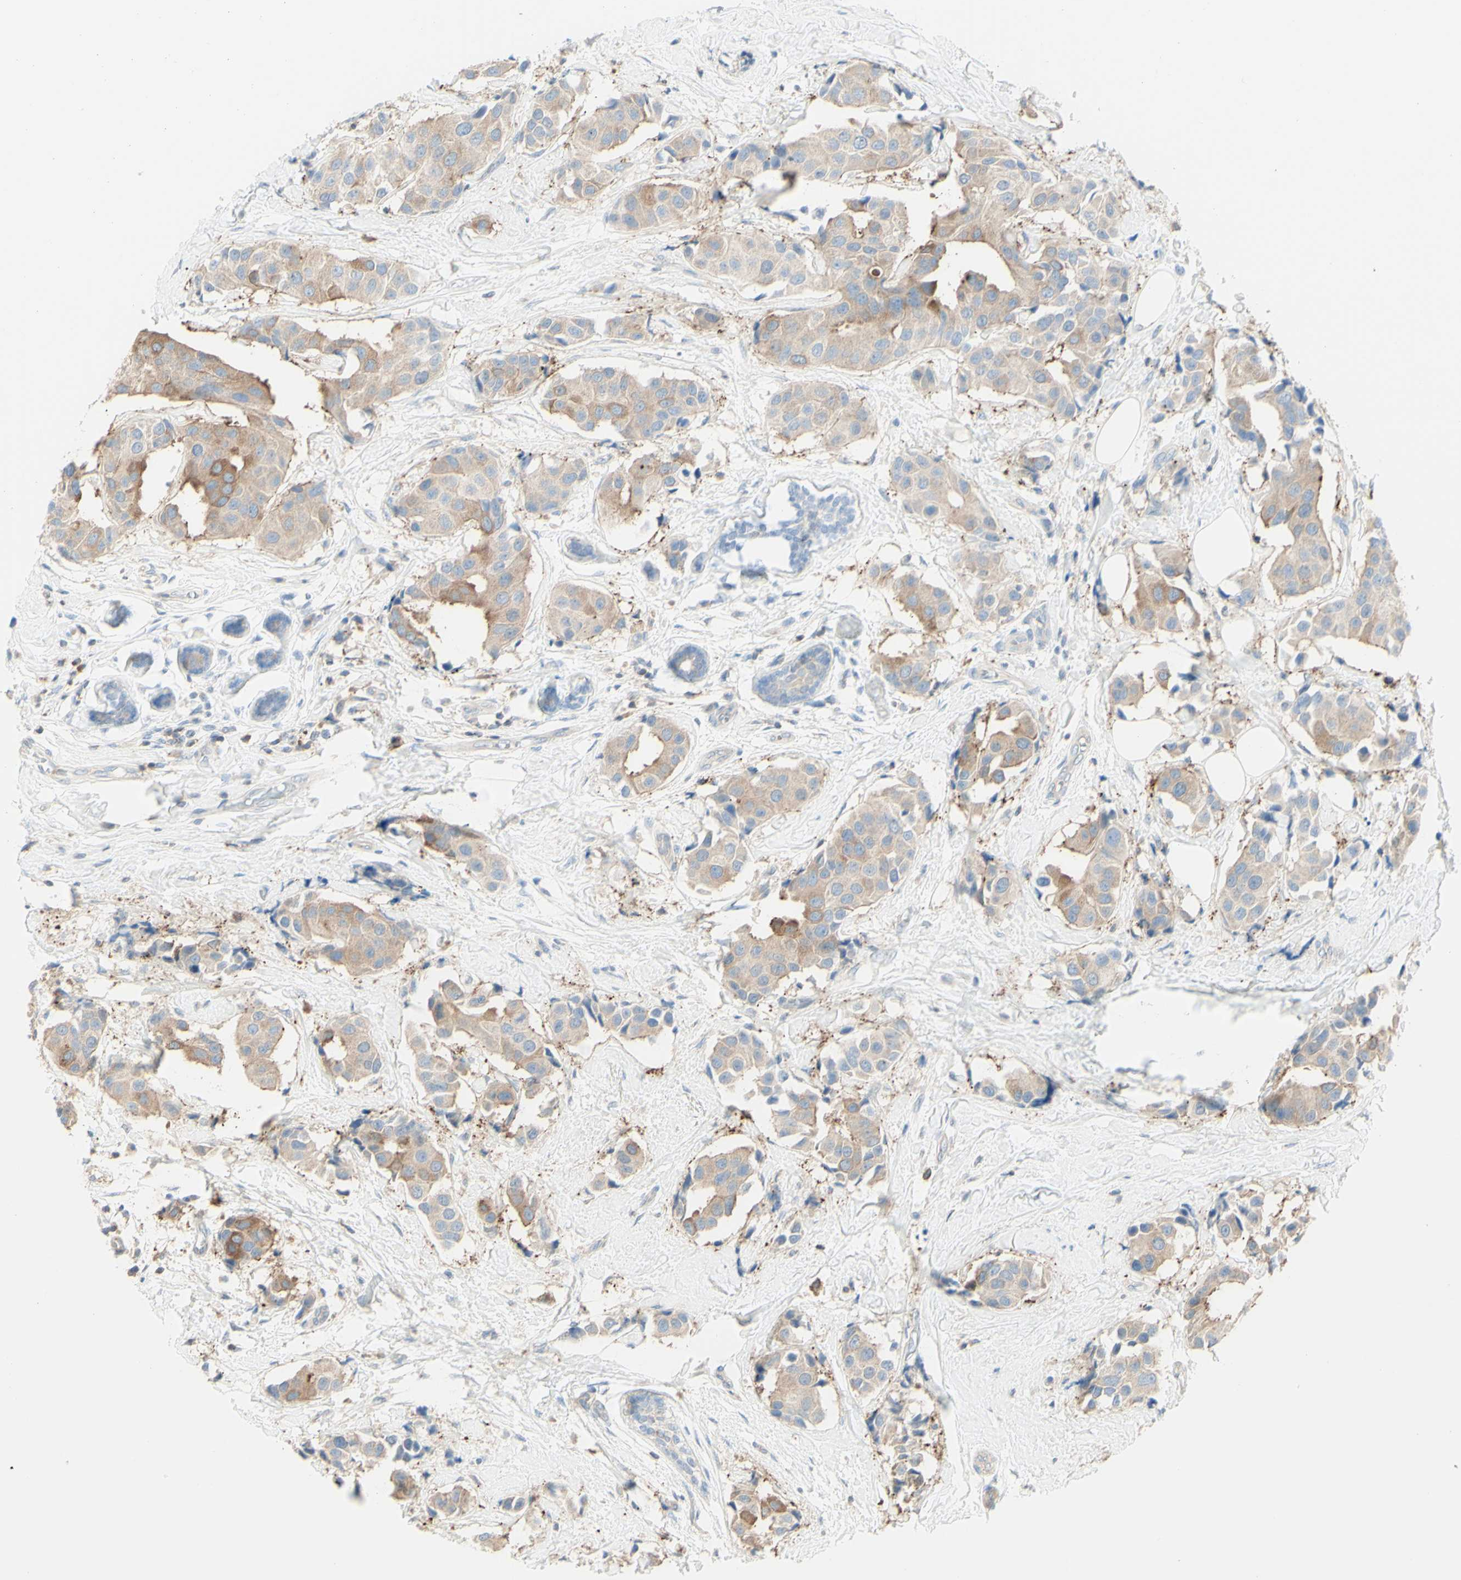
{"staining": {"intensity": "moderate", "quantity": ">75%", "location": "cytoplasmic/membranous"}, "tissue": "breast cancer", "cell_type": "Tumor cells", "image_type": "cancer", "snomed": [{"axis": "morphology", "description": "Normal tissue, NOS"}, {"axis": "morphology", "description": "Duct carcinoma"}, {"axis": "topography", "description": "Breast"}], "caption": "Protein analysis of breast cancer (invasive ductal carcinoma) tissue shows moderate cytoplasmic/membranous positivity in approximately >75% of tumor cells.", "gene": "MTM1", "patient": {"sex": "female", "age": 39}}